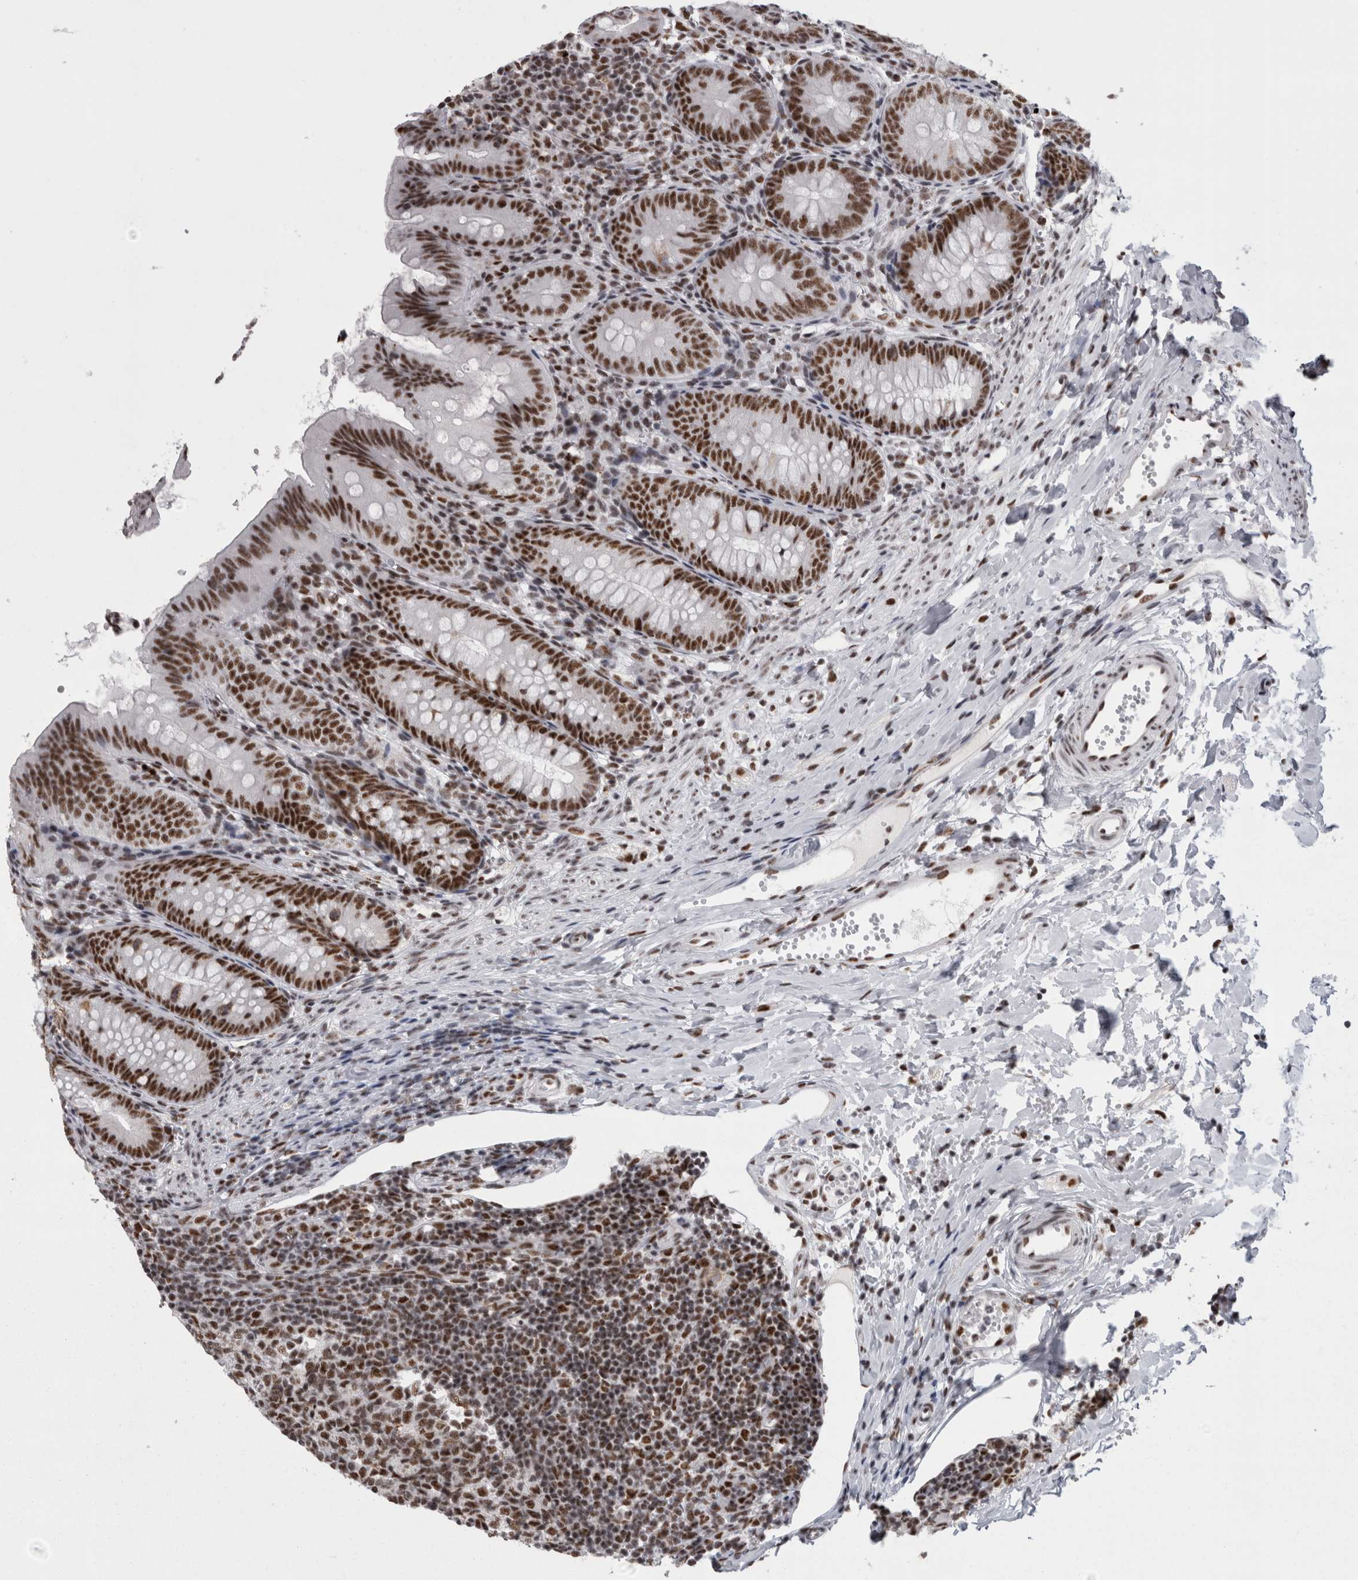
{"staining": {"intensity": "strong", "quantity": ">75%", "location": "nuclear"}, "tissue": "appendix", "cell_type": "Glandular cells", "image_type": "normal", "snomed": [{"axis": "morphology", "description": "Normal tissue, NOS"}, {"axis": "topography", "description": "Appendix"}], "caption": "Immunohistochemical staining of benign appendix reveals strong nuclear protein positivity in about >75% of glandular cells. The staining was performed using DAB to visualize the protein expression in brown, while the nuclei were stained in blue with hematoxylin (Magnification: 20x).", "gene": "SNRNP40", "patient": {"sex": "male", "age": 1}}